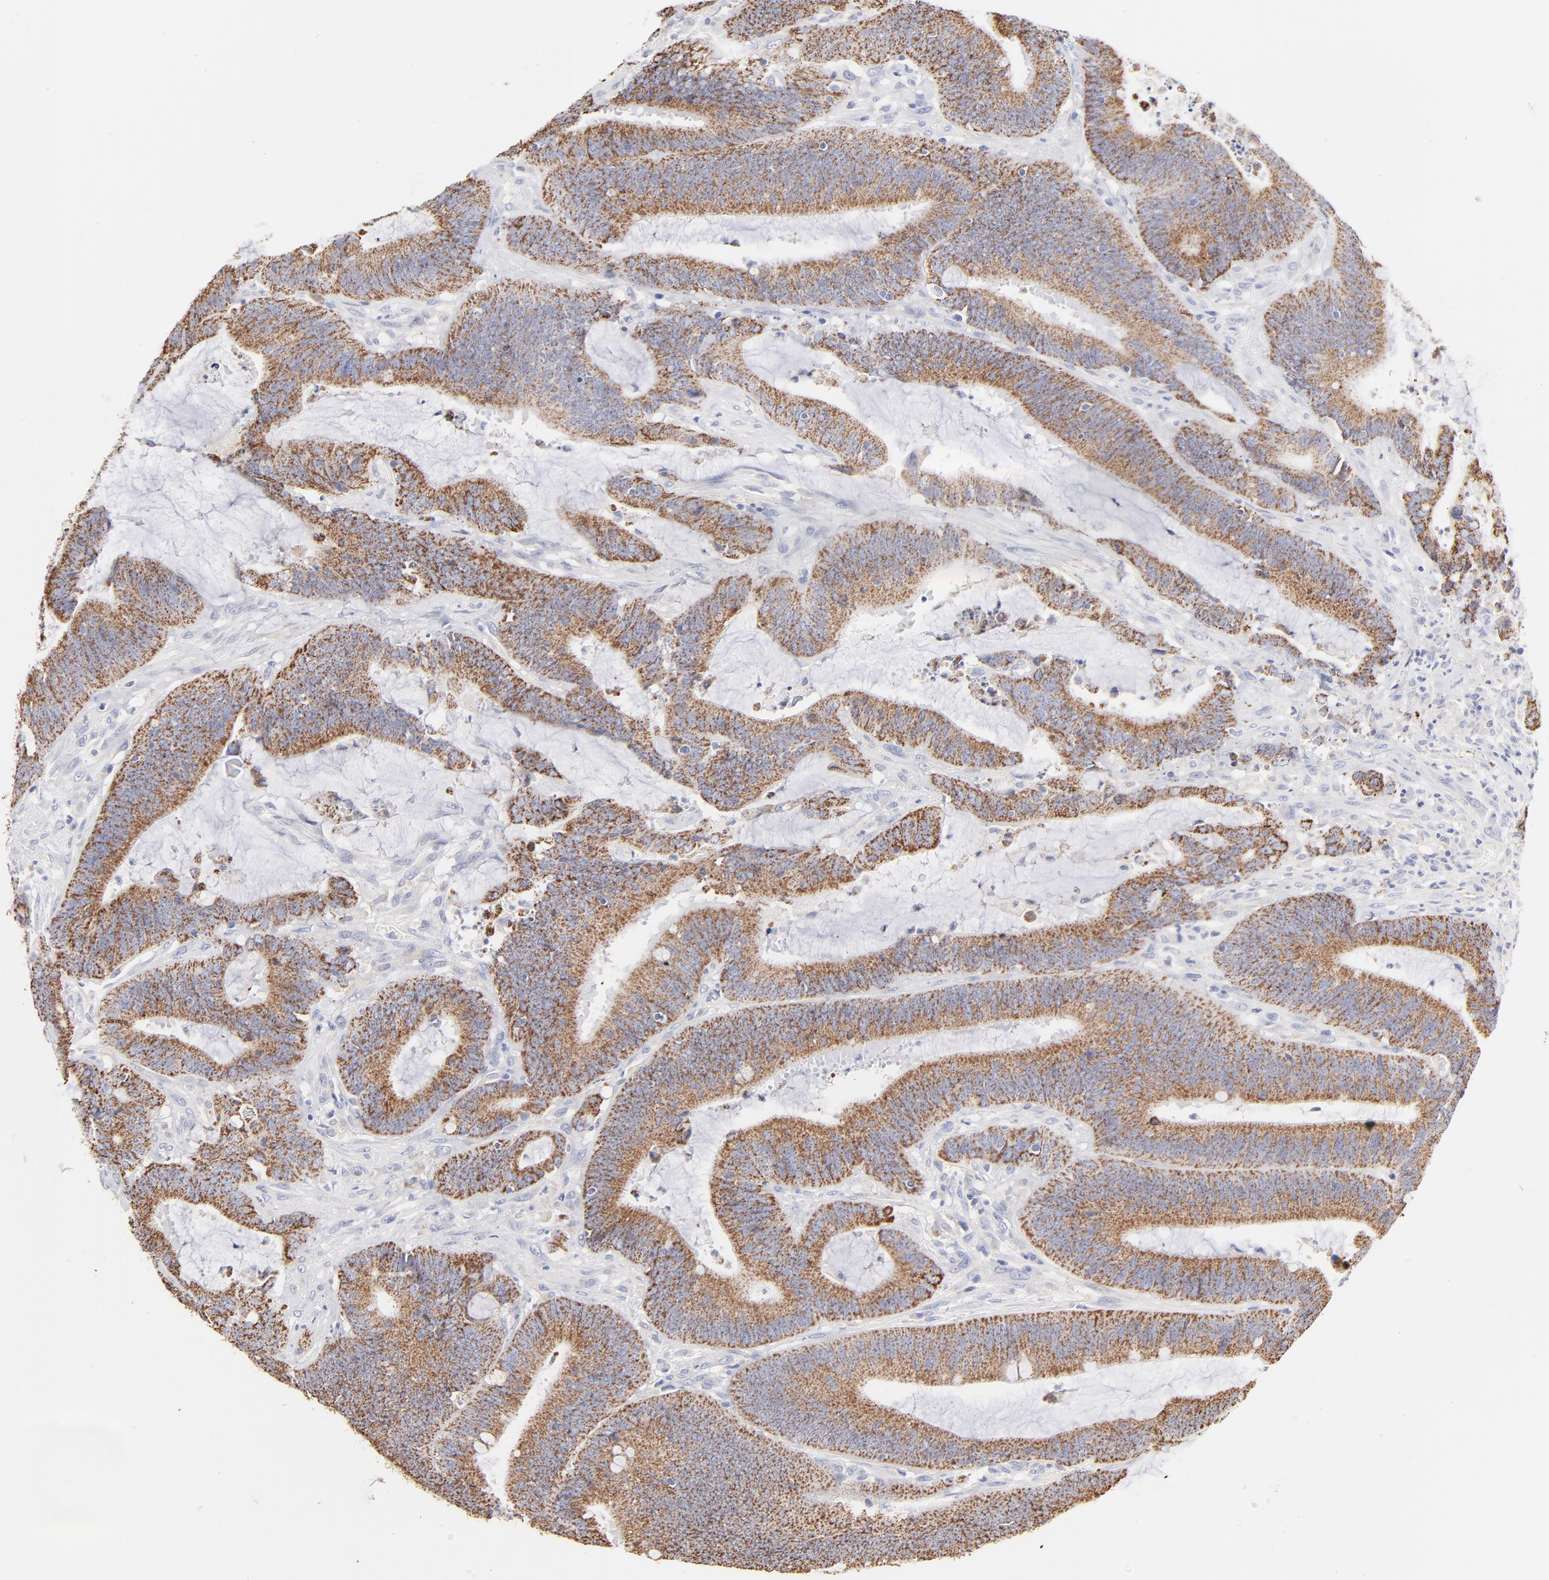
{"staining": {"intensity": "moderate", "quantity": ">75%", "location": "cytoplasmic/membranous"}, "tissue": "colorectal cancer", "cell_type": "Tumor cells", "image_type": "cancer", "snomed": [{"axis": "morphology", "description": "Adenocarcinoma, NOS"}, {"axis": "topography", "description": "Rectum"}], "caption": "Tumor cells reveal medium levels of moderate cytoplasmic/membranous expression in approximately >75% of cells in human adenocarcinoma (colorectal).", "gene": "TST", "patient": {"sex": "female", "age": 66}}